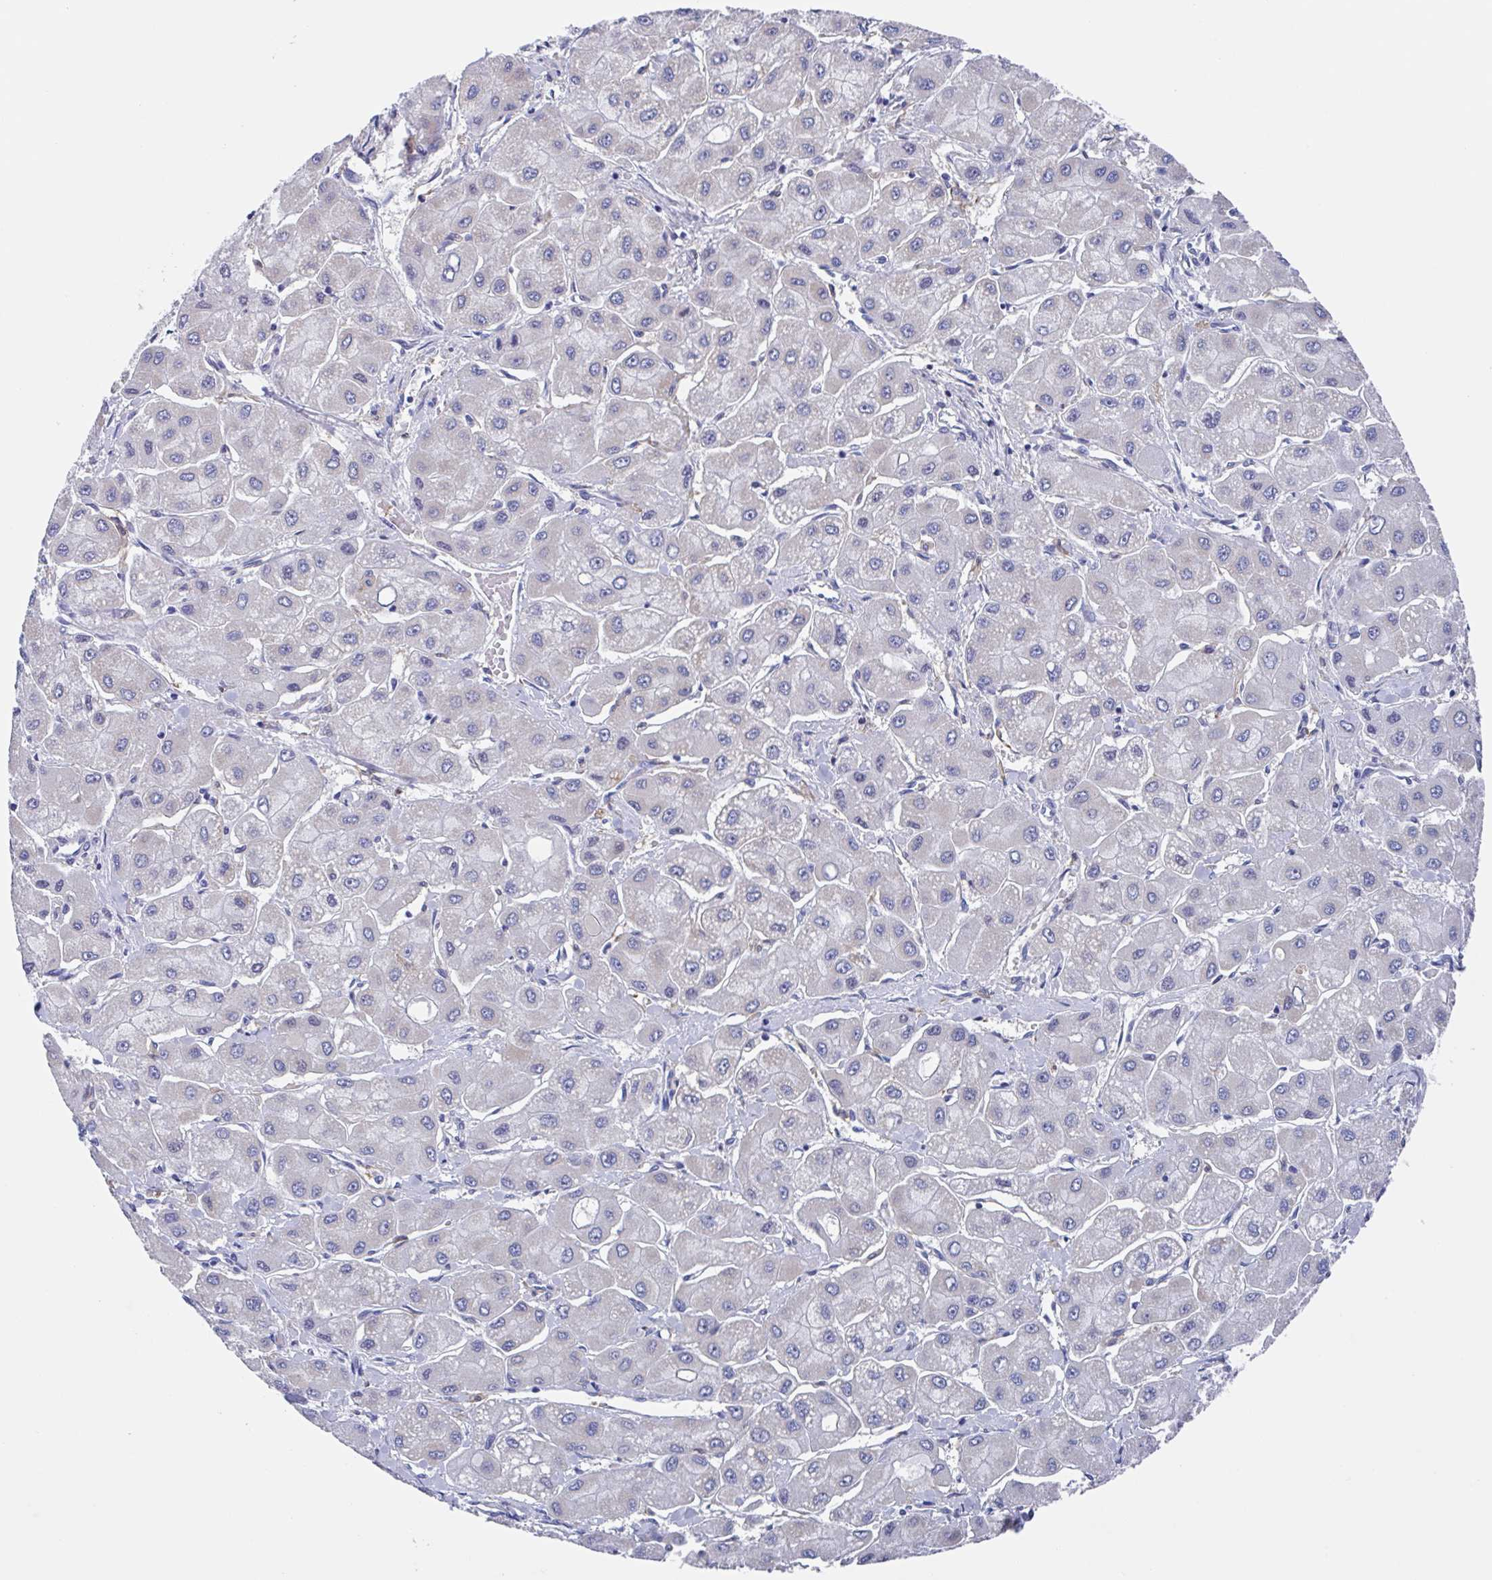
{"staining": {"intensity": "negative", "quantity": "none", "location": "none"}, "tissue": "liver cancer", "cell_type": "Tumor cells", "image_type": "cancer", "snomed": [{"axis": "morphology", "description": "Carcinoma, Hepatocellular, NOS"}, {"axis": "topography", "description": "Liver"}], "caption": "The image exhibits no staining of tumor cells in hepatocellular carcinoma (liver).", "gene": "FCGR3A", "patient": {"sex": "male", "age": 40}}